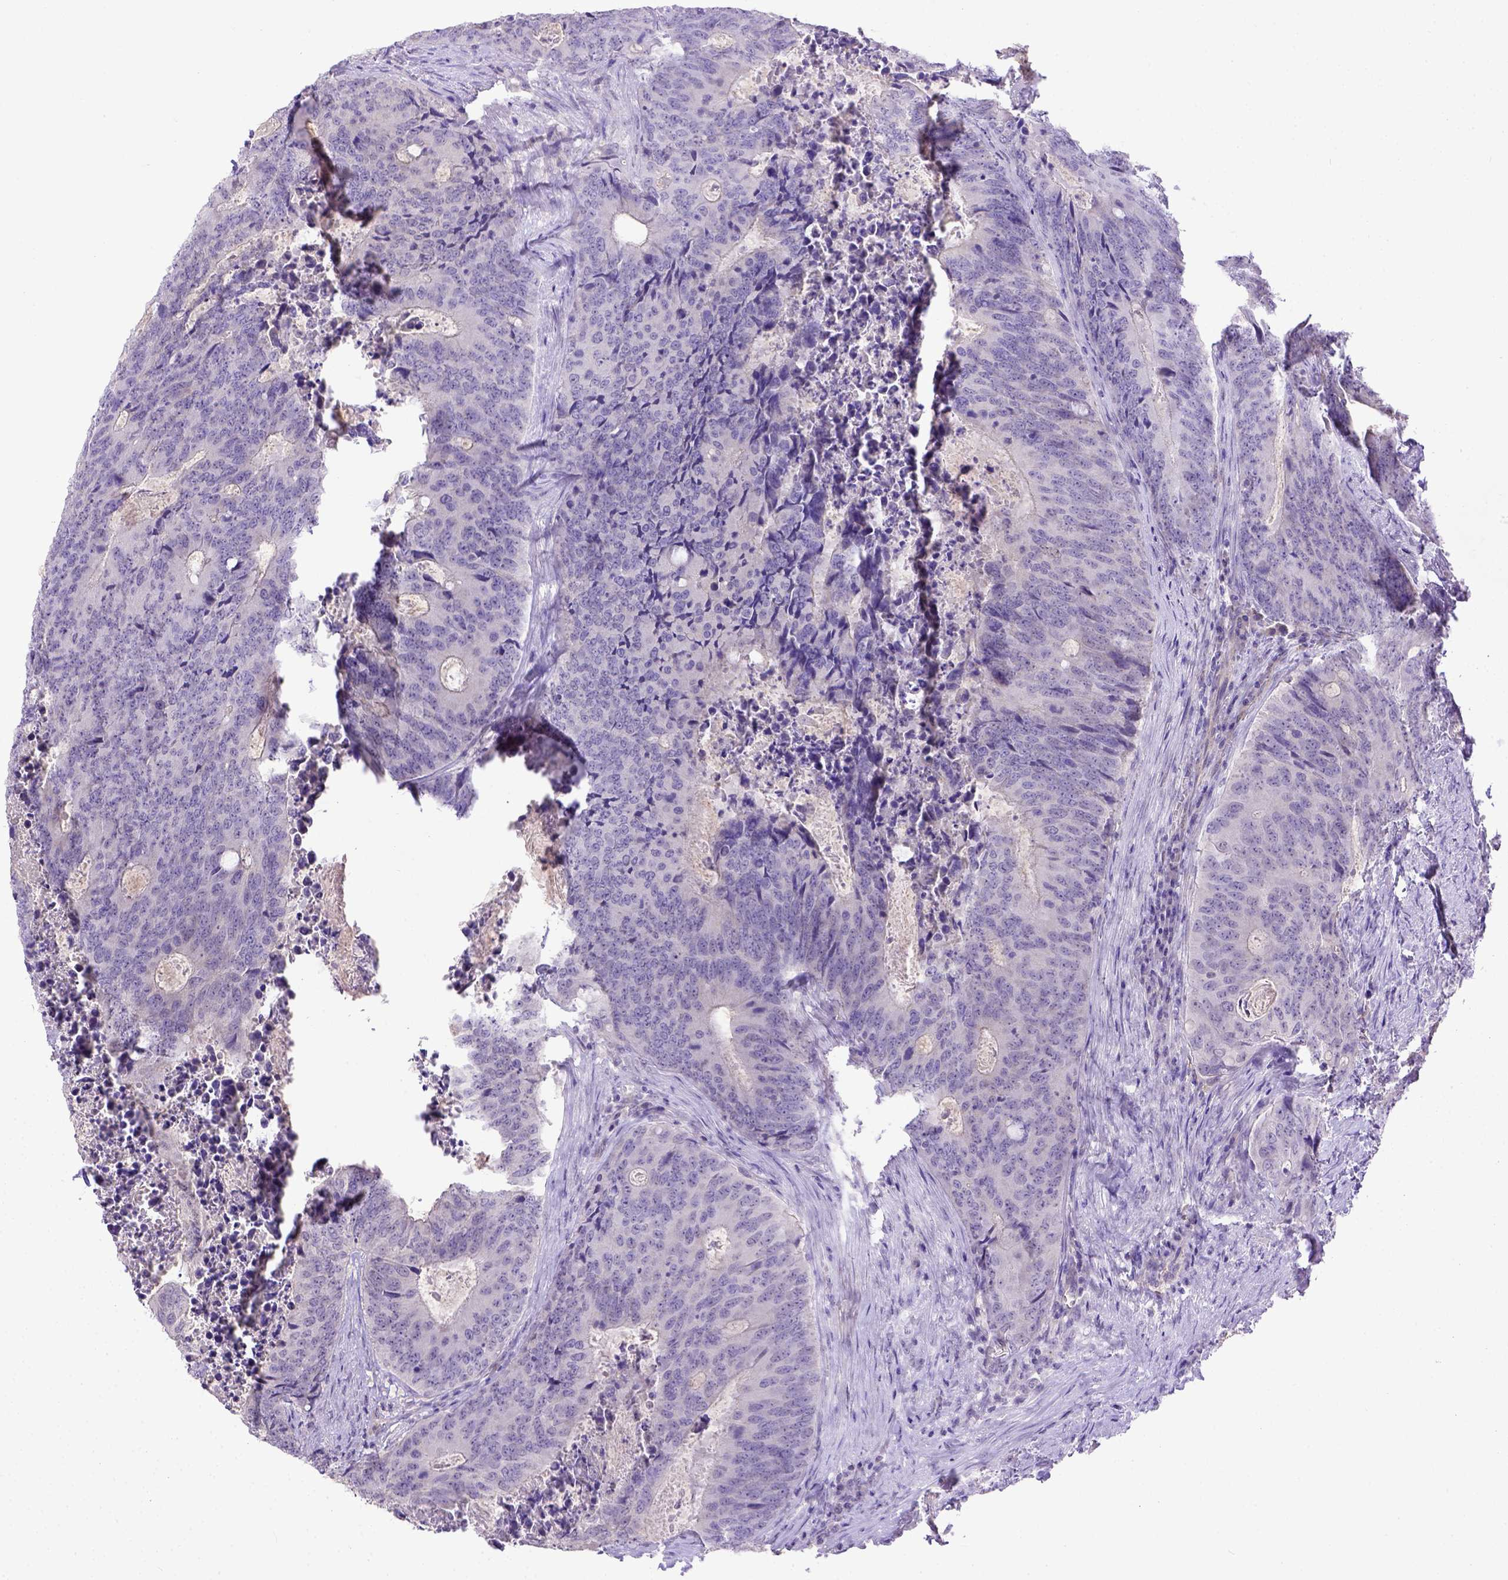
{"staining": {"intensity": "negative", "quantity": "none", "location": "none"}, "tissue": "colorectal cancer", "cell_type": "Tumor cells", "image_type": "cancer", "snomed": [{"axis": "morphology", "description": "Adenocarcinoma, NOS"}, {"axis": "topography", "description": "Colon"}], "caption": "Tumor cells show no significant protein staining in adenocarcinoma (colorectal).", "gene": "BTN1A1", "patient": {"sex": "male", "age": 67}}